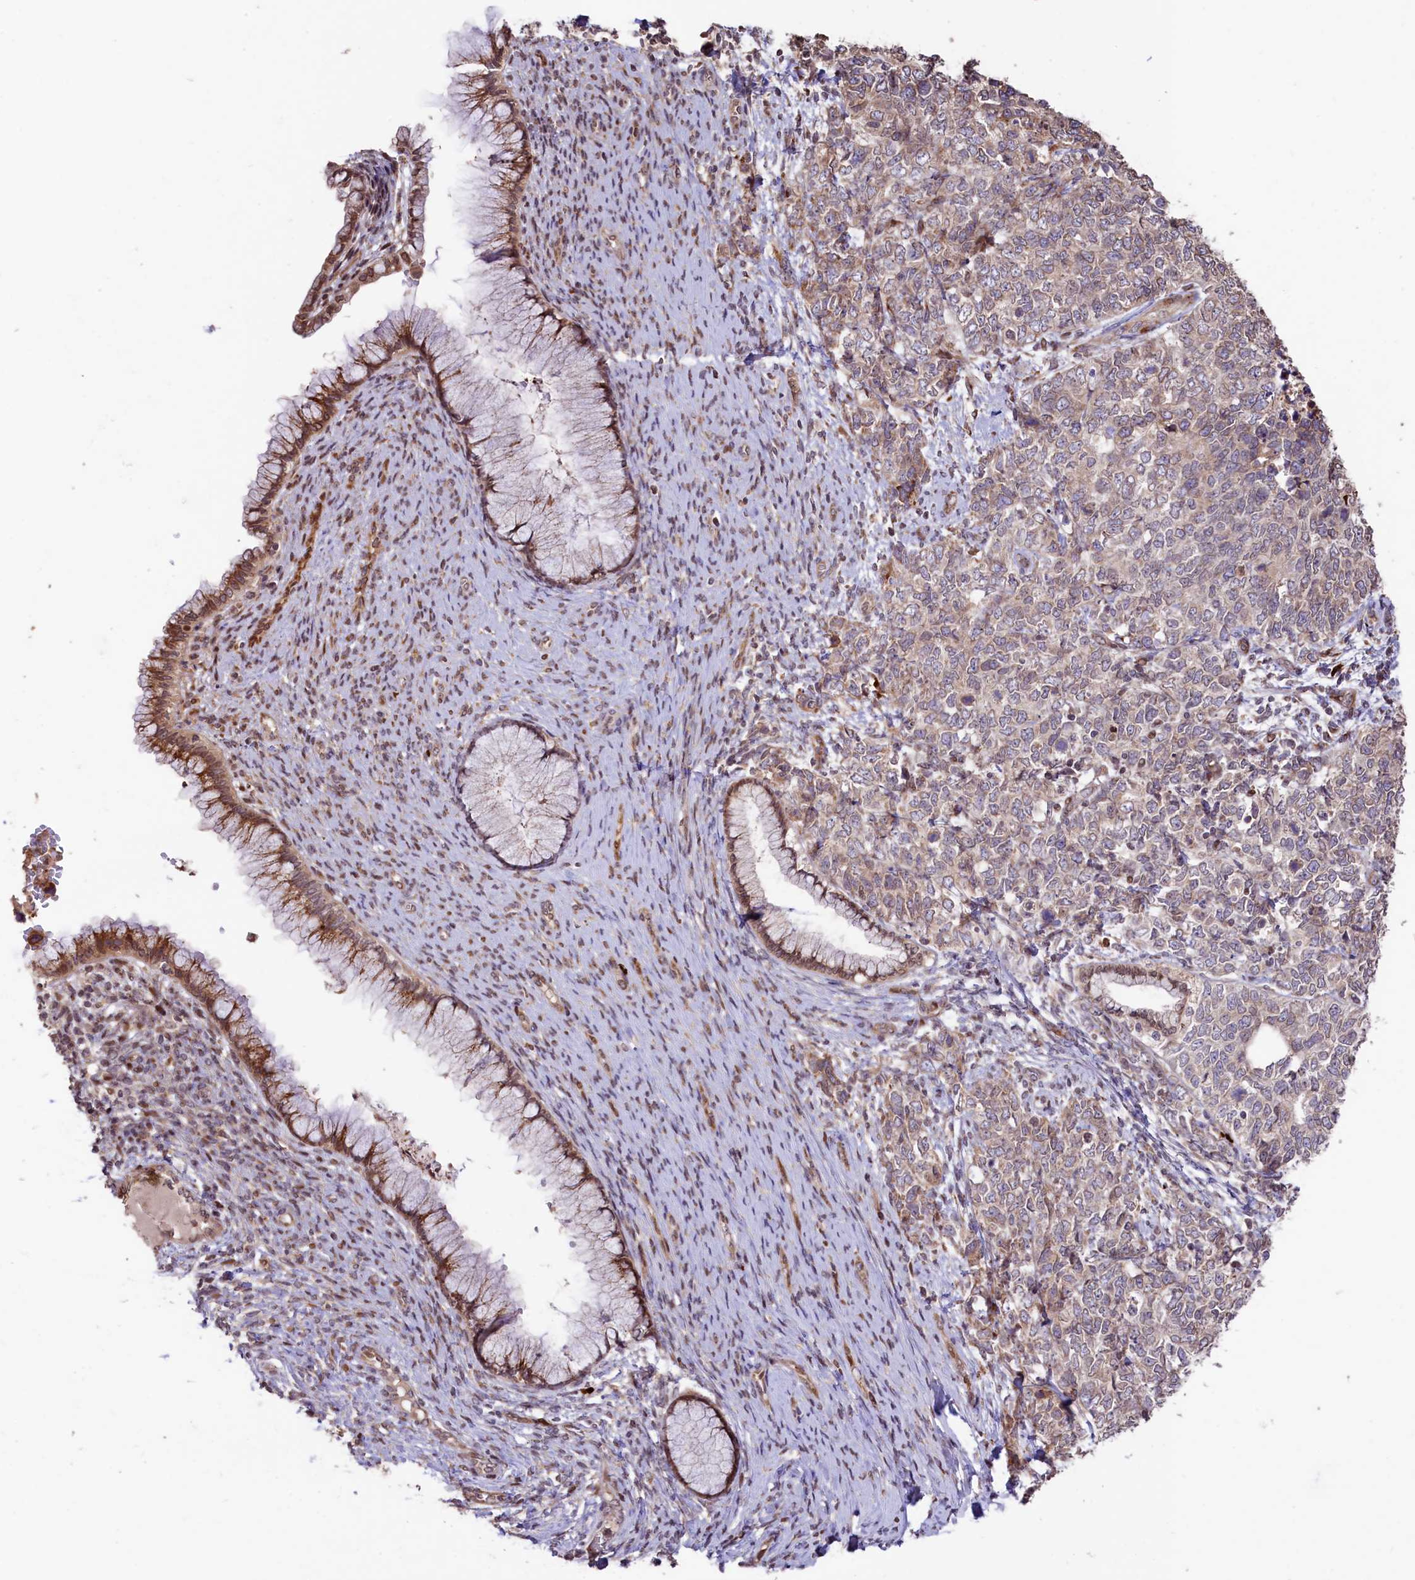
{"staining": {"intensity": "weak", "quantity": "25%-75%", "location": "cytoplasmic/membranous"}, "tissue": "cervical cancer", "cell_type": "Tumor cells", "image_type": "cancer", "snomed": [{"axis": "morphology", "description": "Squamous cell carcinoma, NOS"}, {"axis": "topography", "description": "Cervix"}], "caption": "Immunohistochemistry image of neoplastic tissue: human squamous cell carcinoma (cervical) stained using immunohistochemistry exhibits low levels of weak protein expression localized specifically in the cytoplasmic/membranous of tumor cells, appearing as a cytoplasmic/membranous brown color.", "gene": "C5orf15", "patient": {"sex": "female", "age": 63}}